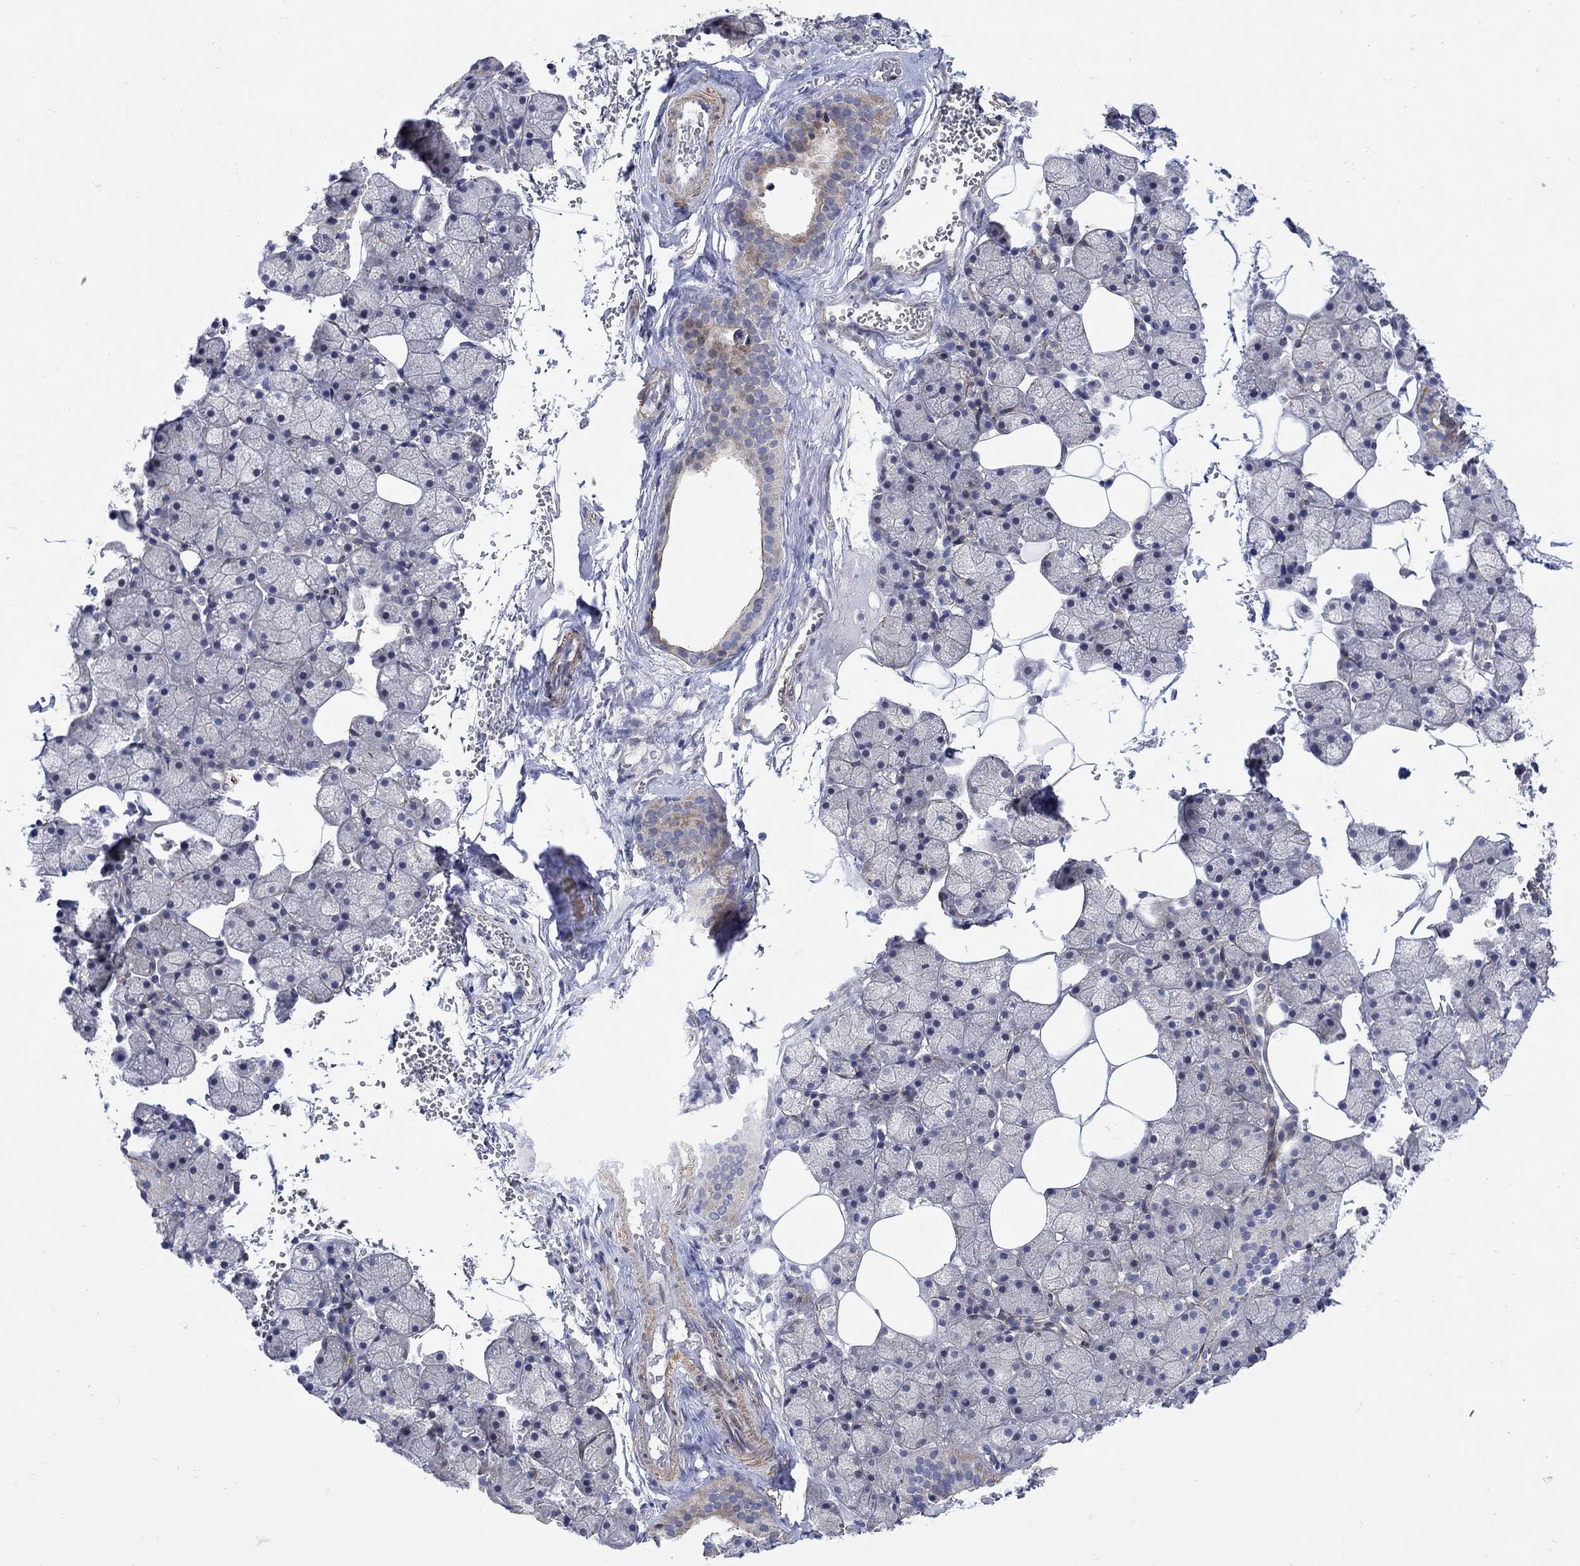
{"staining": {"intensity": "moderate", "quantity": "<25%", "location": "cytoplasmic/membranous"}, "tissue": "salivary gland", "cell_type": "Glandular cells", "image_type": "normal", "snomed": [{"axis": "morphology", "description": "Normal tissue, NOS"}, {"axis": "topography", "description": "Salivary gland"}], "caption": "This histopathology image reveals IHC staining of normal human salivary gland, with low moderate cytoplasmic/membranous positivity in approximately <25% of glandular cells.", "gene": "SCN7A", "patient": {"sex": "male", "age": 38}}